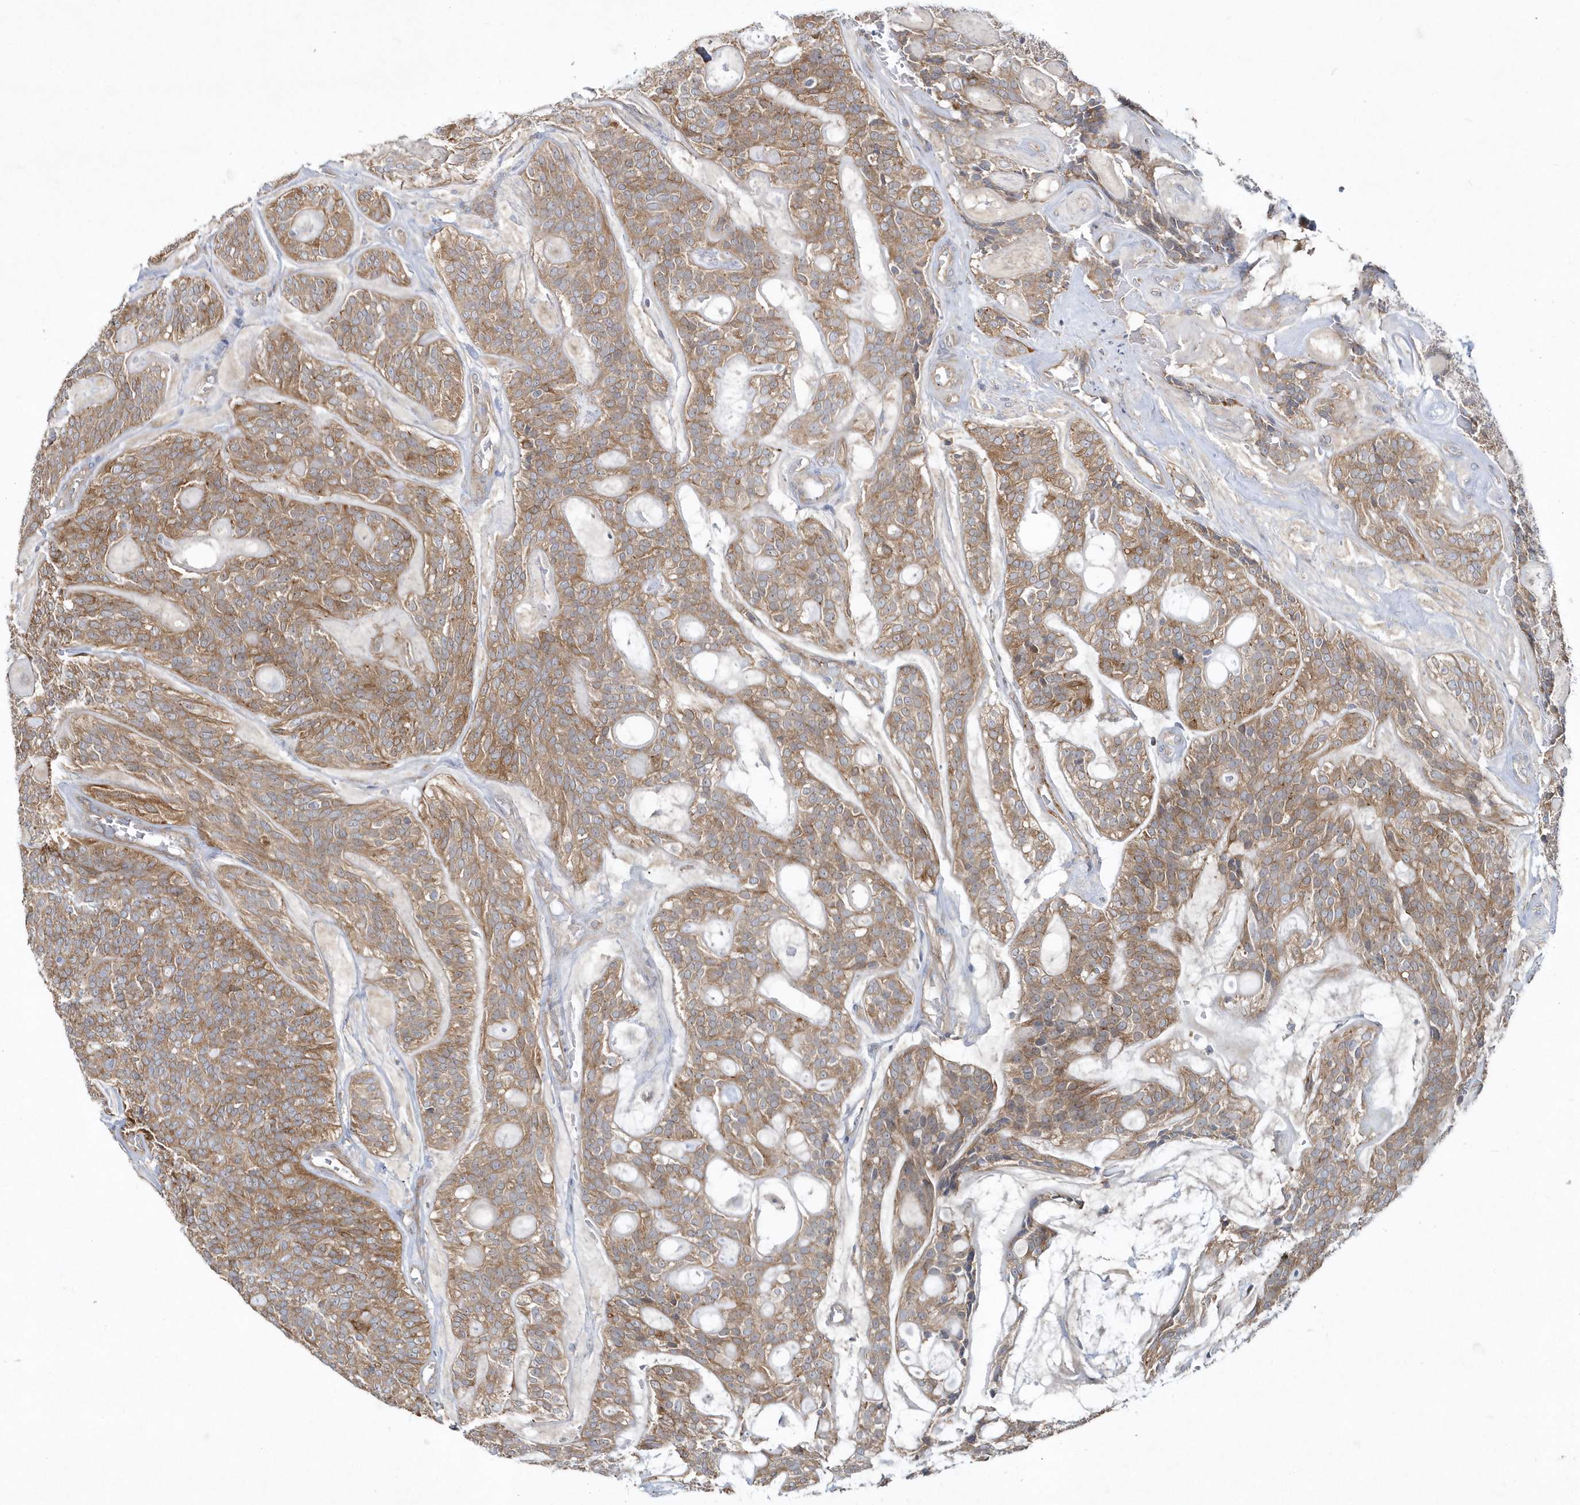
{"staining": {"intensity": "moderate", "quantity": ">75%", "location": "cytoplasmic/membranous"}, "tissue": "head and neck cancer", "cell_type": "Tumor cells", "image_type": "cancer", "snomed": [{"axis": "morphology", "description": "Adenocarcinoma, NOS"}, {"axis": "topography", "description": "Head-Neck"}], "caption": "The photomicrograph shows immunohistochemical staining of head and neck cancer (adenocarcinoma). There is moderate cytoplasmic/membranous expression is identified in about >75% of tumor cells.", "gene": "LEXM", "patient": {"sex": "male", "age": 66}}